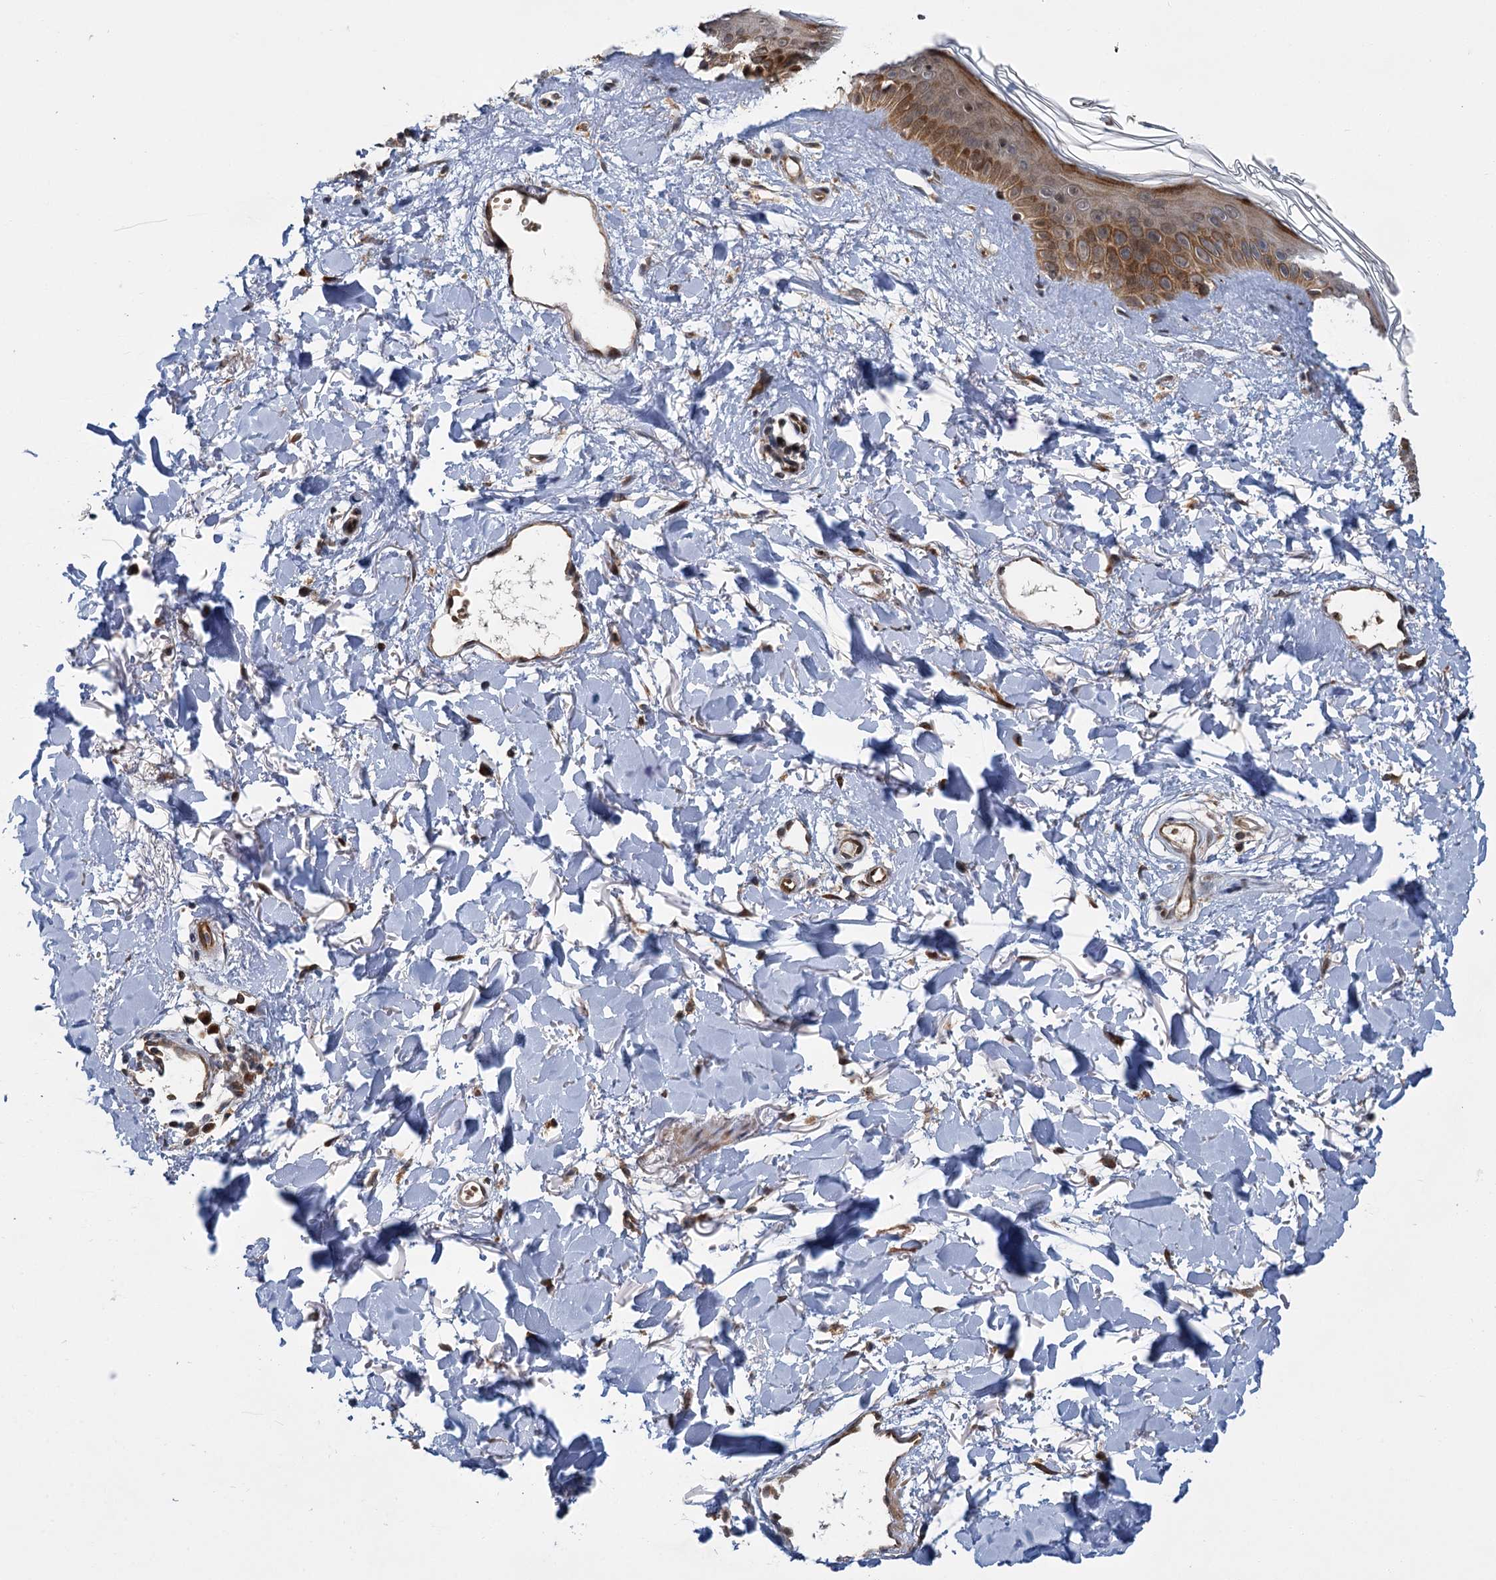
{"staining": {"intensity": "moderate", "quantity": ">75%", "location": "cytoplasmic/membranous"}, "tissue": "skin", "cell_type": "Fibroblasts", "image_type": "normal", "snomed": [{"axis": "morphology", "description": "Normal tissue, NOS"}, {"axis": "topography", "description": "Skin"}], "caption": "Protein expression by immunohistochemistry (IHC) exhibits moderate cytoplasmic/membranous staining in about >75% of fibroblasts in benign skin.", "gene": "APBA2", "patient": {"sex": "female", "age": 58}}